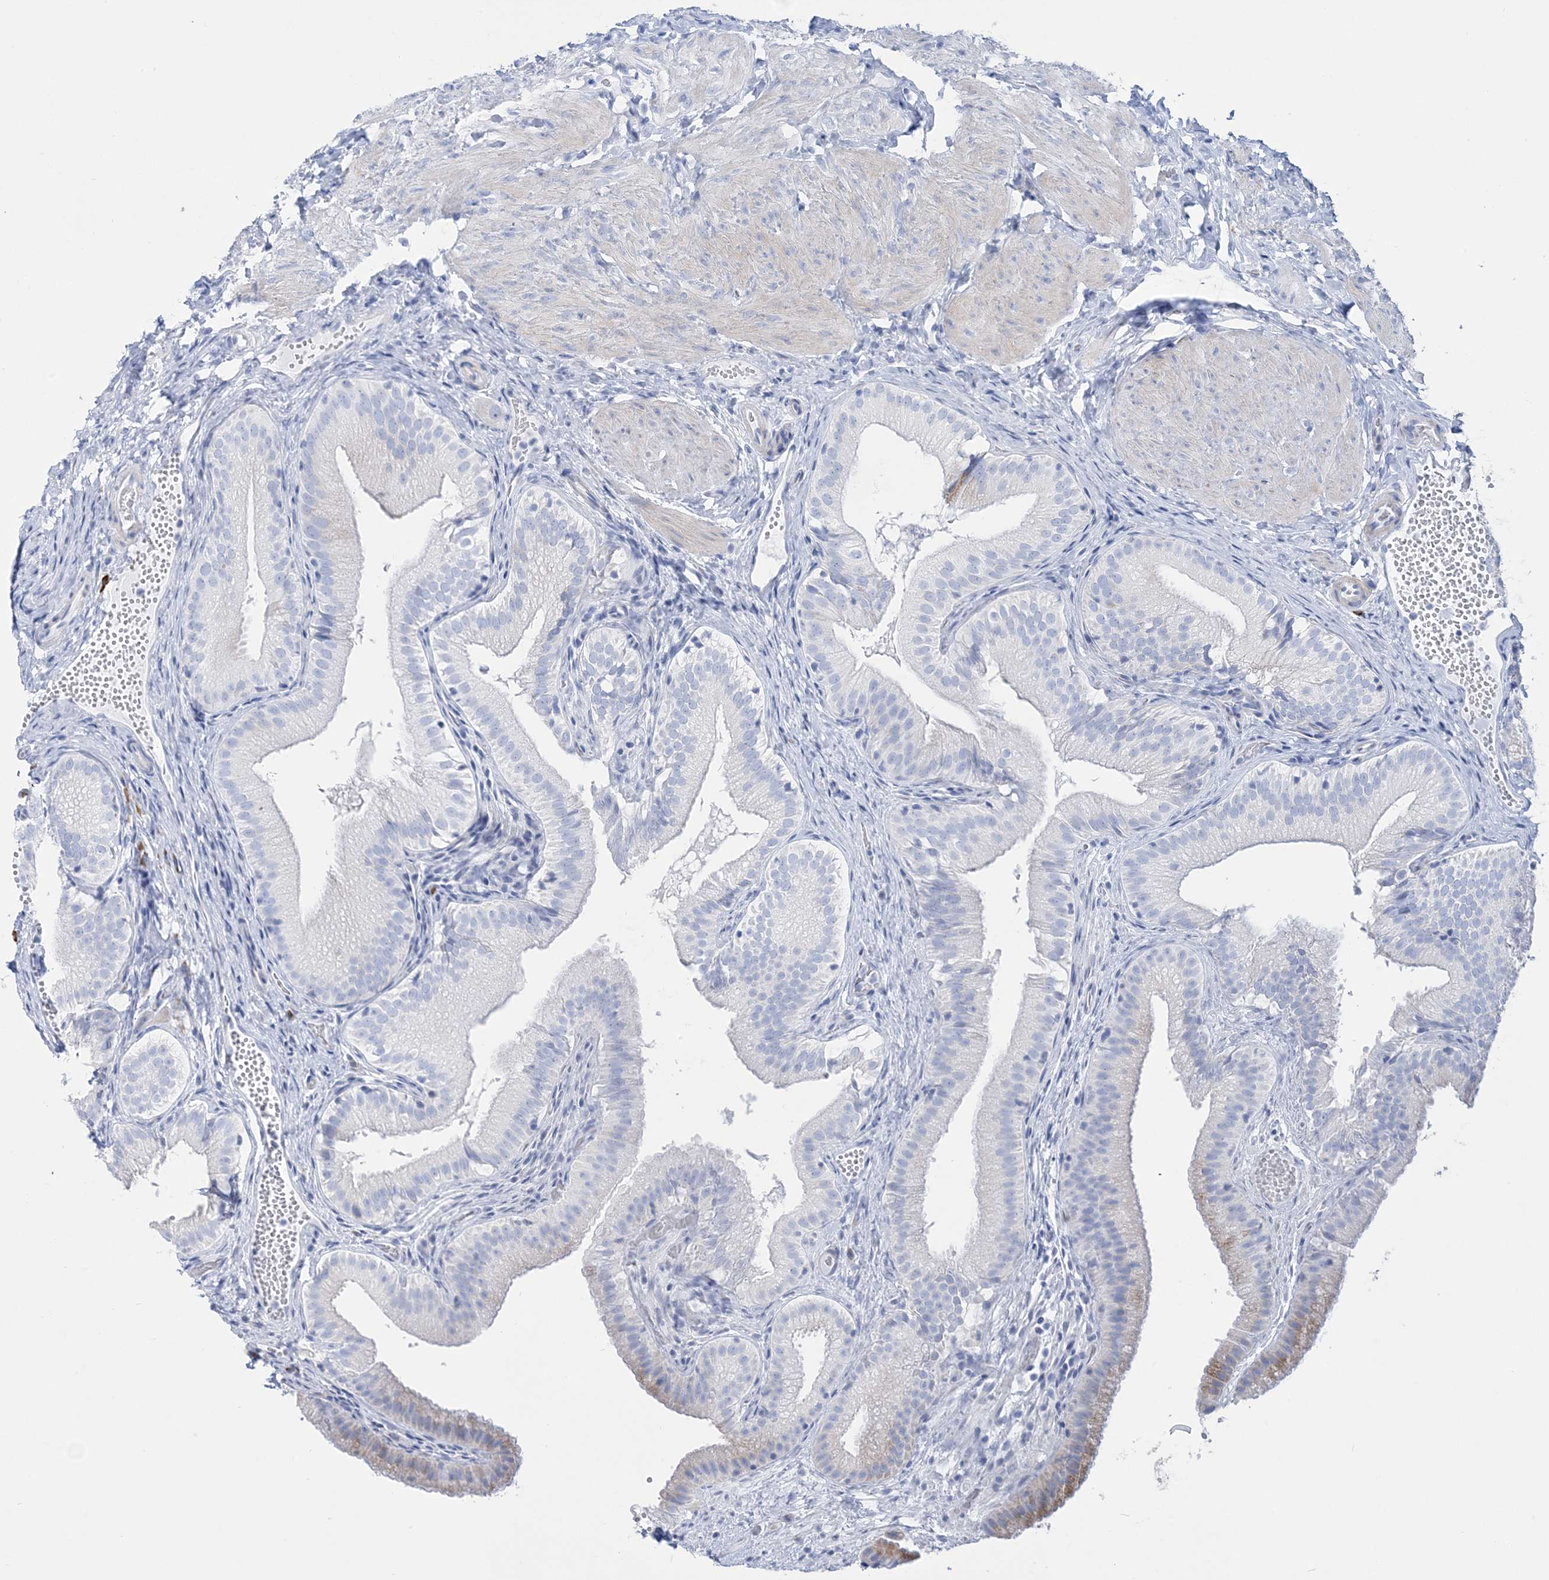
{"staining": {"intensity": "moderate", "quantity": "<25%", "location": "cytoplasmic/membranous"}, "tissue": "gallbladder", "cell_type": "Glandular cells", "image_type": "normal", "snomed": [{"axis": "morphology", "description": "Normal tissue, NOS"}, {"axis": "topography", "description": "Gallbladder"}], "caption": "The micrograph demonstrates a brown stain indicating the presence of a protein in the cytoplasmic/membranous of glandular cells in gallbladder. (Stains: DAB (3,3'-diaminobenzidine) in brown, nuclei in blue, Microscopy: brightfield microscopy at high magnification).", "gene": "TSPYL6", "patient": {"sex": "female", "age": 30}}